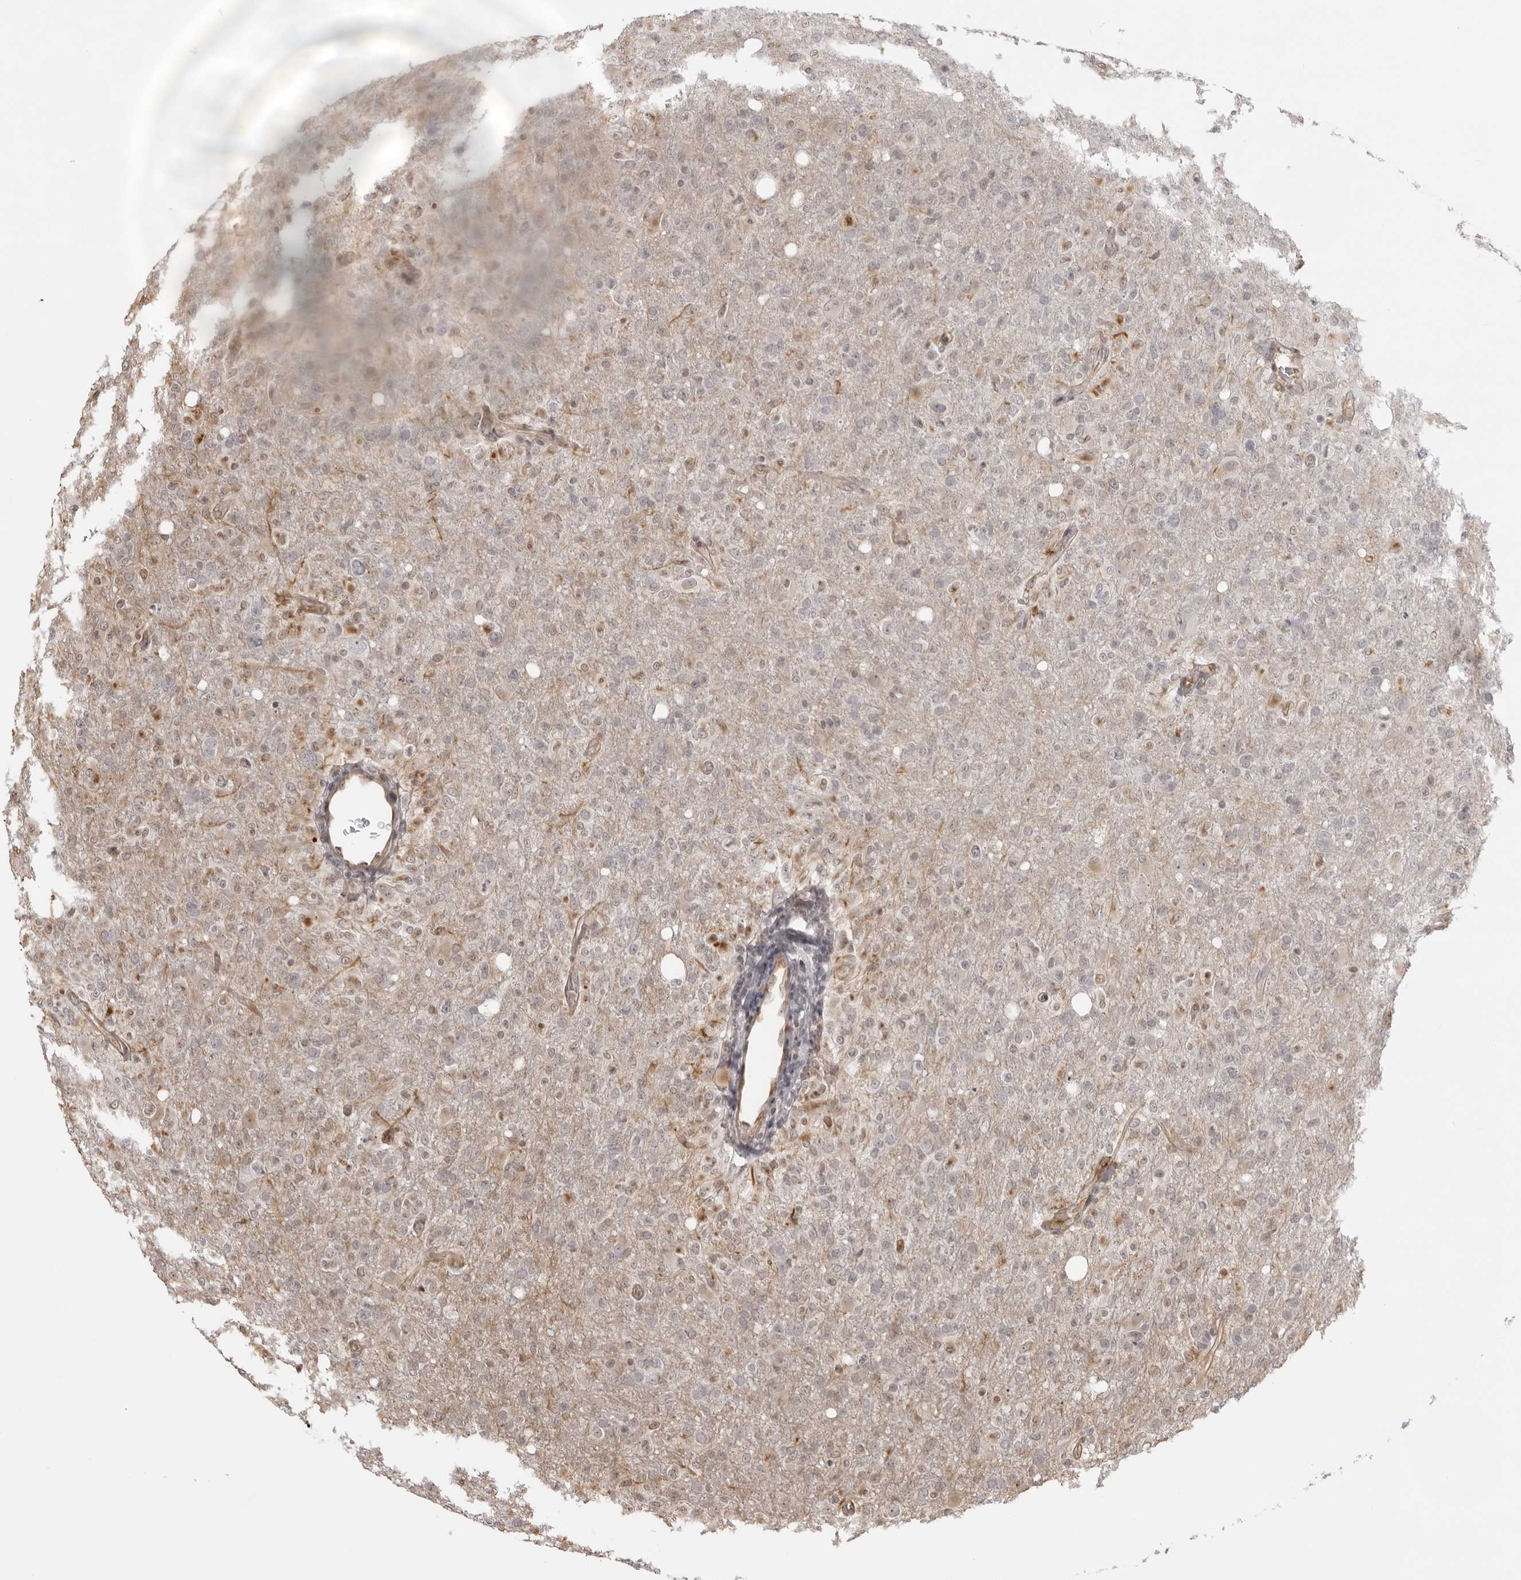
{"staining": {"intensity": "negative", "quantity": "none", "location": "none"}, "tissue": "glioma", "cell_type": "Tumor cells", "image_type": "cancer", "snomed": [{"axis": "morphology", "description": "Glioma, malignant, High grade"}, {"axis": "topography", "description": "Brain"}], "caption": "This micrograph is of glioma stained with immunohistochemistry to label a protein in brown with the nuclei are counter-stained blue. There is no expression in tumor cells.", "gene": "DYNLT5", "patient": {"sex": "female", "age": 57}}